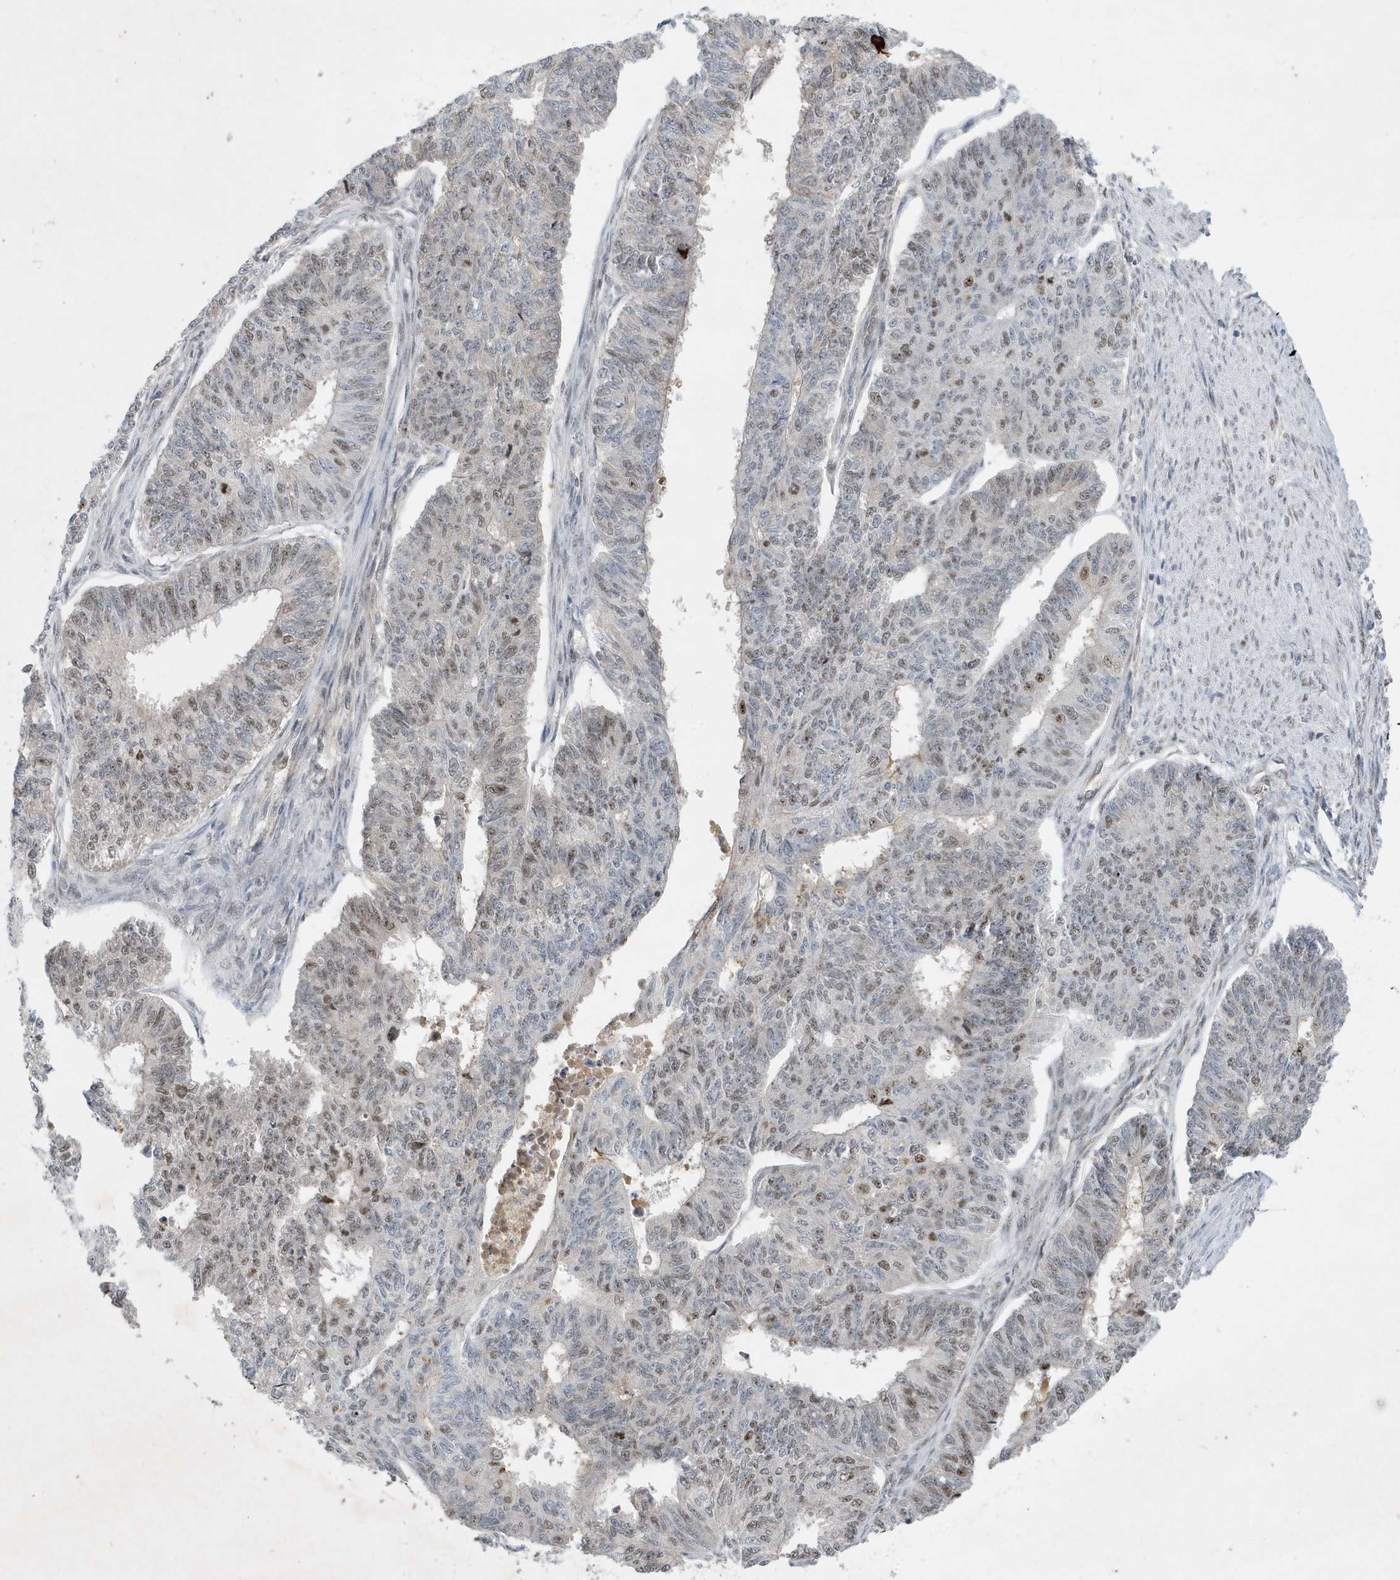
{"staining": {"intensity": "moderate", "quantity": "25%-75%", "location": "nuclear"}, "tissue": "endometrial cancer", "cell_type": "Tumor cells", "image_type": "cancer", "snomed": [{"axis": "morphology", "description": "Adenocarcinoma, NOS"}, {"axis": "topography", "description": "Endometrium"}], "caption": "Endometrial adenocarcinoma stained for a protein (brown) demonstrates moderate nuclear positive expression in approximately 25%-75% of tumor cells.", "gene": "MAST3", "patient": {"sex": "female", "age": 32}}